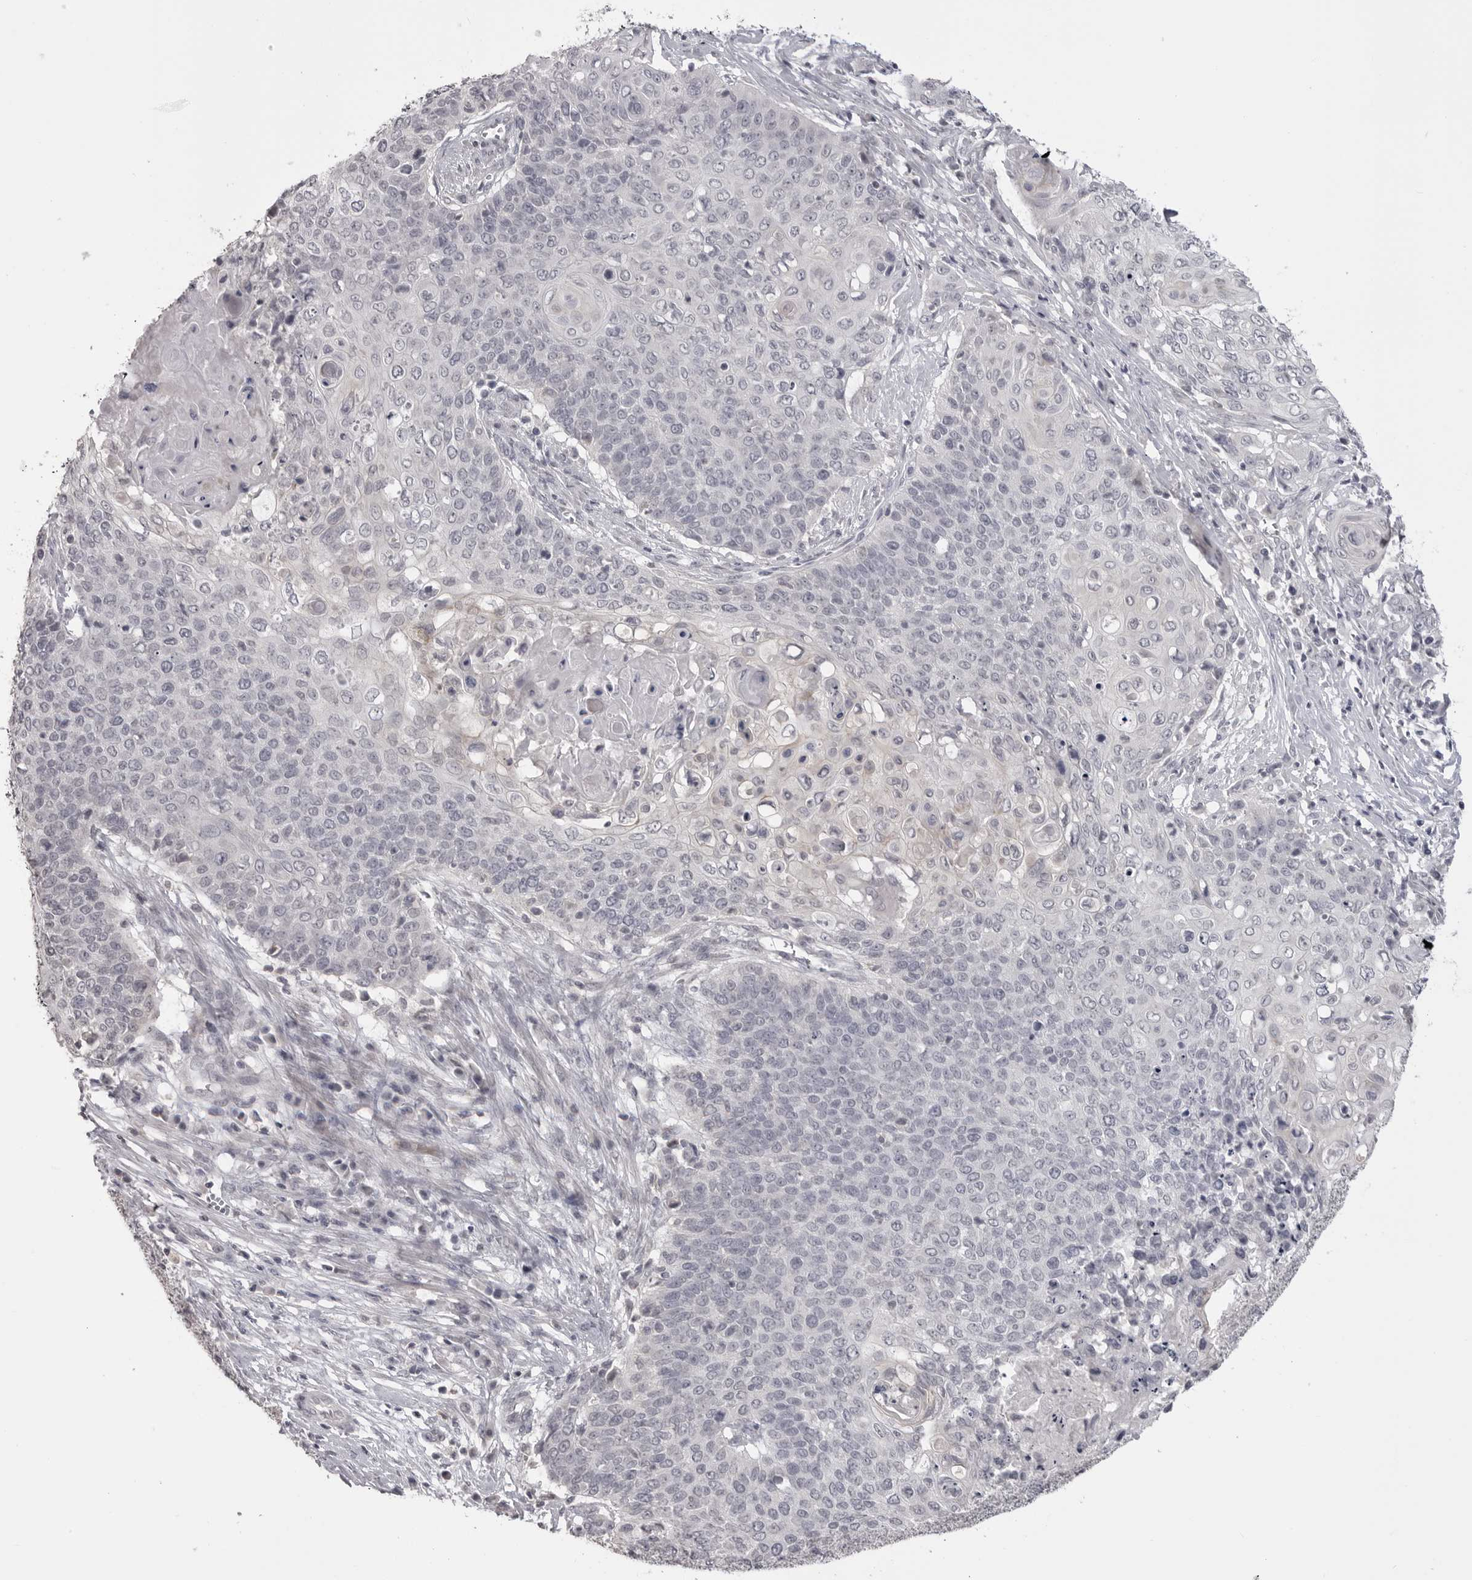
{"staining": {"intensity": "negative", "quantity": "none", "location": "none"}, "tissue": "cervical cancer", "cell_type": "Tumor cells", "image_type": "cancer", "snomed": [{"axis": "morphology", "description": "Squamous cell carcinoma, NOS"}, {"axis": "topography", "description": "Cervix"}], "caption": "This is a image of immunohistochemistry (IHC) staining of cervical squamous cell carcinoma, which shows no expression in tumor cells.", "gene": "GPN2", "patient": {"sex": "female", "age": 39}}